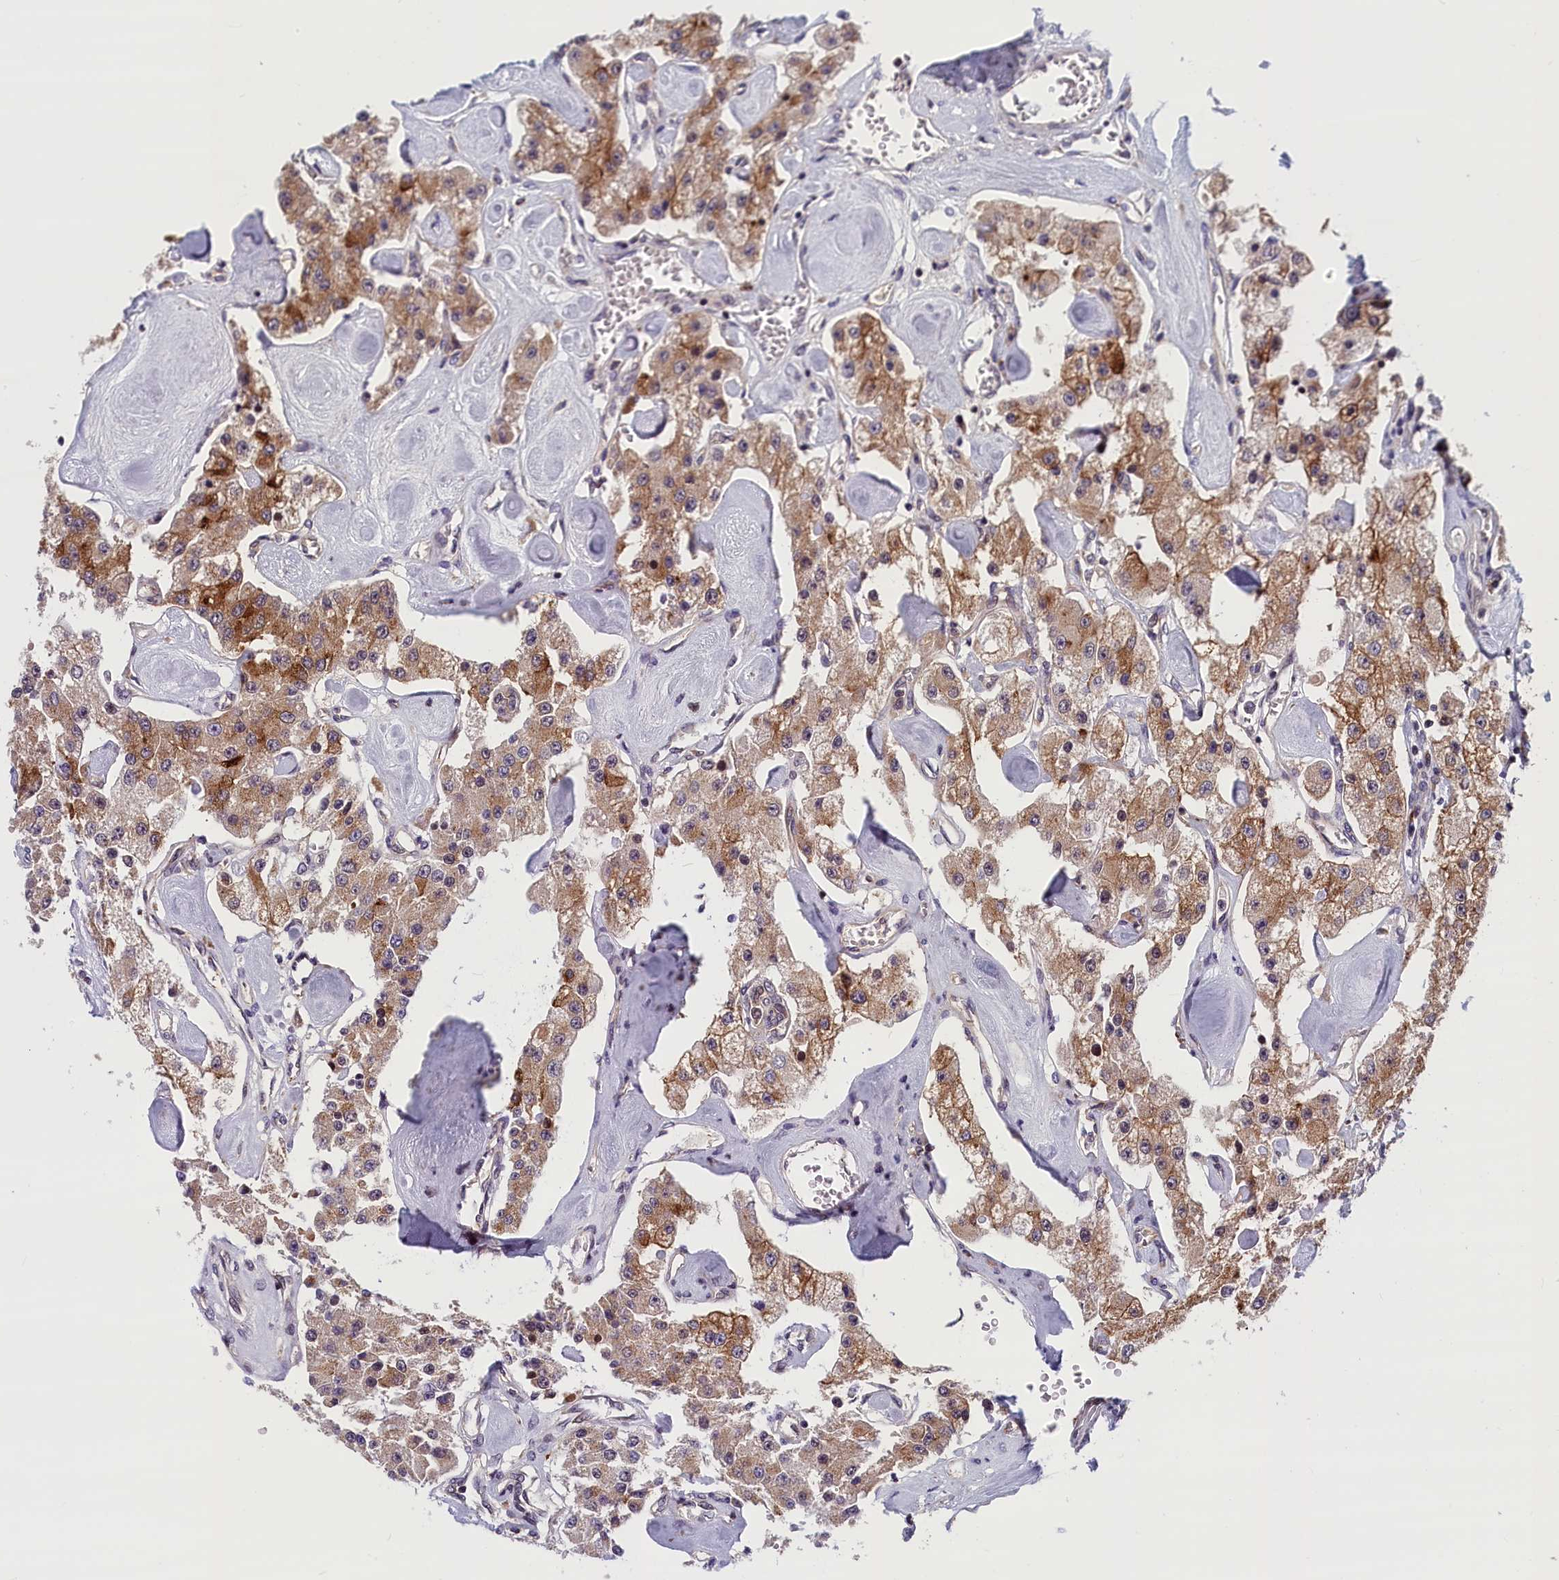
{"staining": {"intensity": "moderate", "quantity": ">75%", "location": "cytoplasmic/membranous"}, "tissue": "carcinoid", "cell_type": "Tumor cells", "image_type": "cancer", "snomed": [{"axis": "morphology", "description": "Carcinoid, malignant, NOS"}, {"axis": "topography", "description": "Pancreas"}], "caption": "High-magnification brightfield microscopy of carcinoid (malignant) stained with DAB (brown) and counterstained with hematoxylin (blue). tumor cells exhibit moderate cytoplasmic/membranous positivity is identified in approximately>75% of cells.", "gene": "KCNK6", "patient": {"sex": "male", "age": 41}}